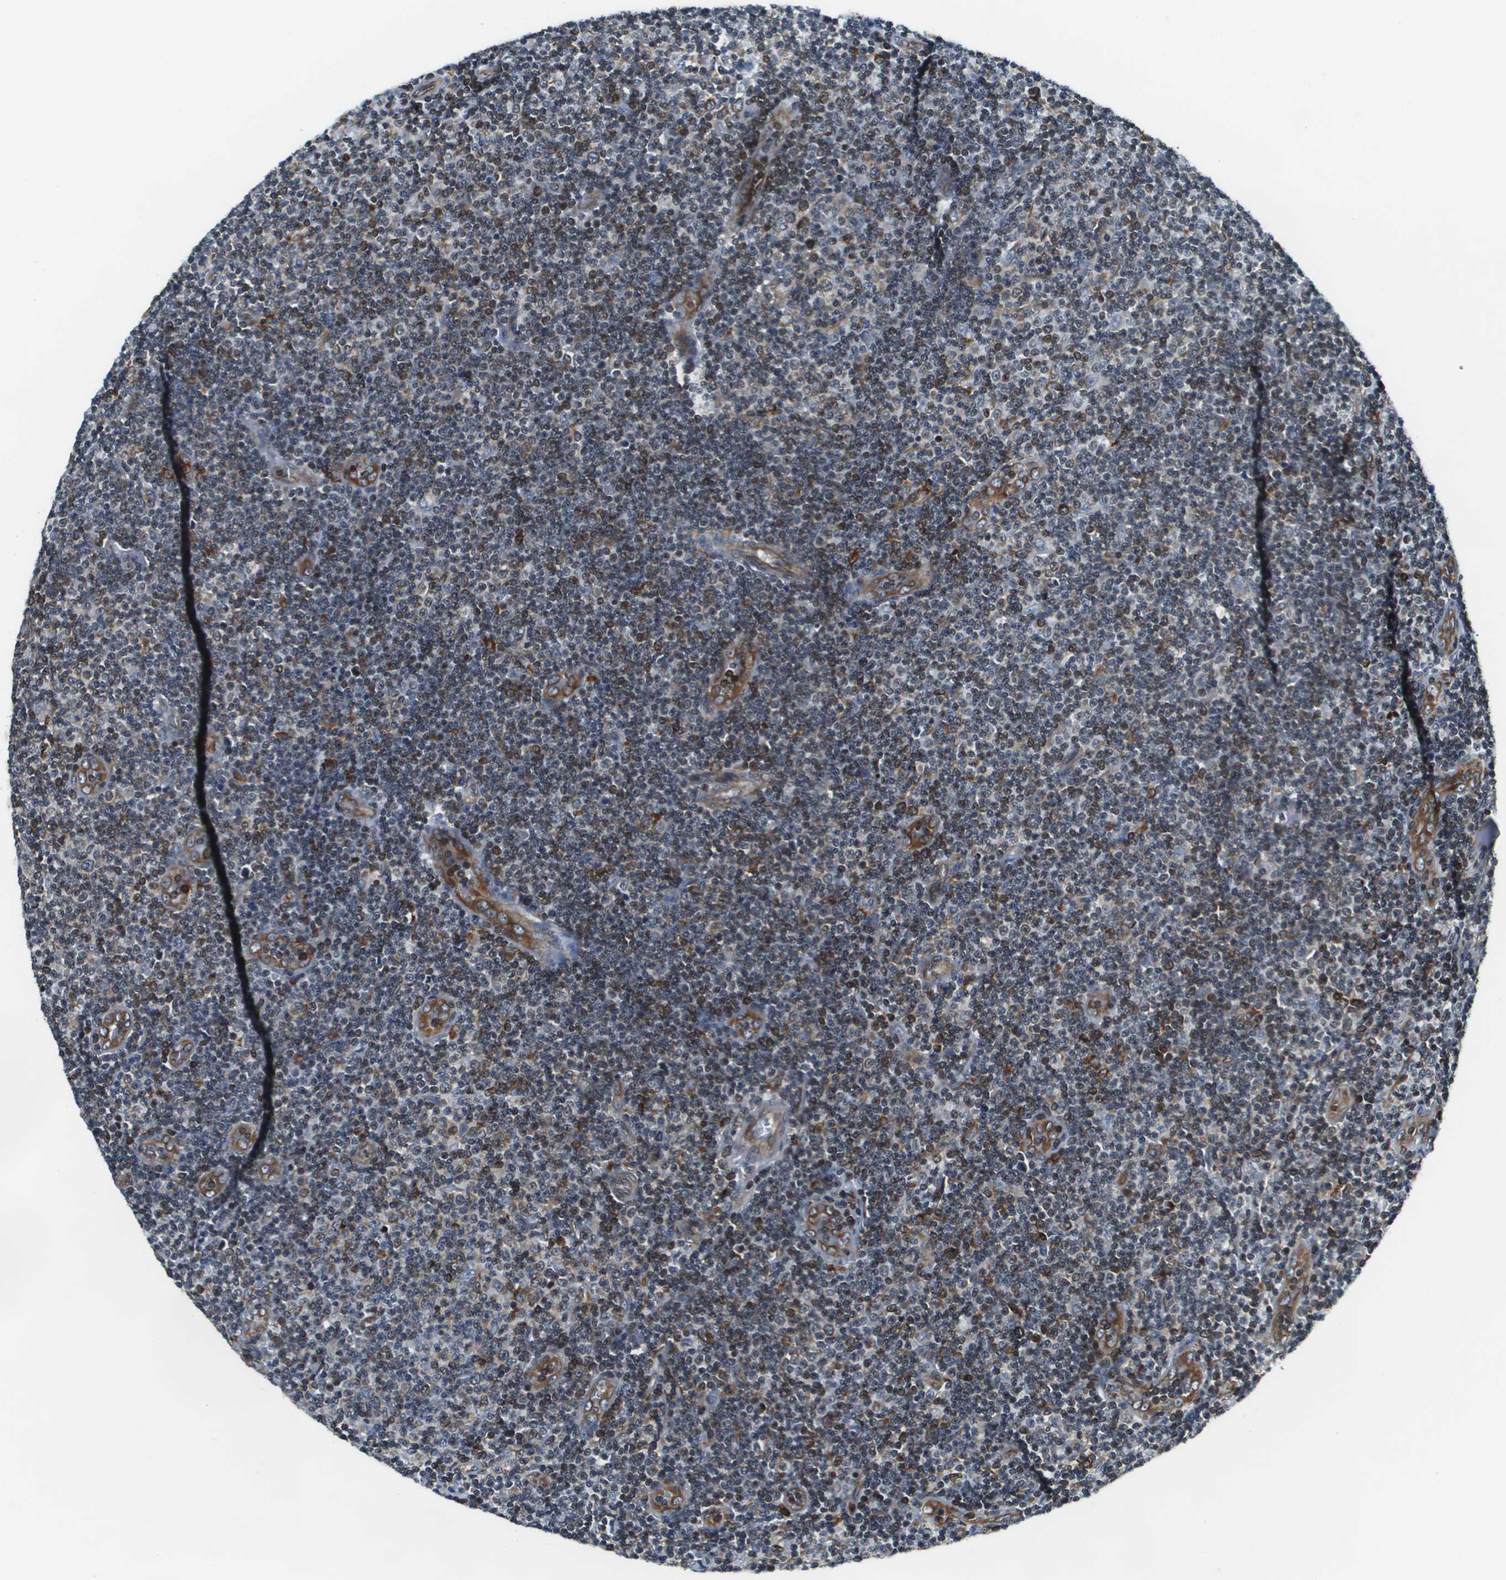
{"staining": {"intensity": "weak", "quantity": "25%-75%", "location": "nuclear"}, "tissue": "lymphoma", "cell_type": "Tumor cells", "image_type": "cancer", "snomed": [{"axis": "morphology", "description": "Malignant lymphoma, non-Hodgkin's type, Low grade"}, {"axis": "topography", "description": "Lymph node"}], "caption": "Immunohistochemical staining of human malignant lymphoma, non-Hodgkin's type (low-grade) reveals weak nuclear protein staining in about 25%-75% of tumor cells.", "gene": "ESYT1", "patient": {"sex": "male", "age": 83}}